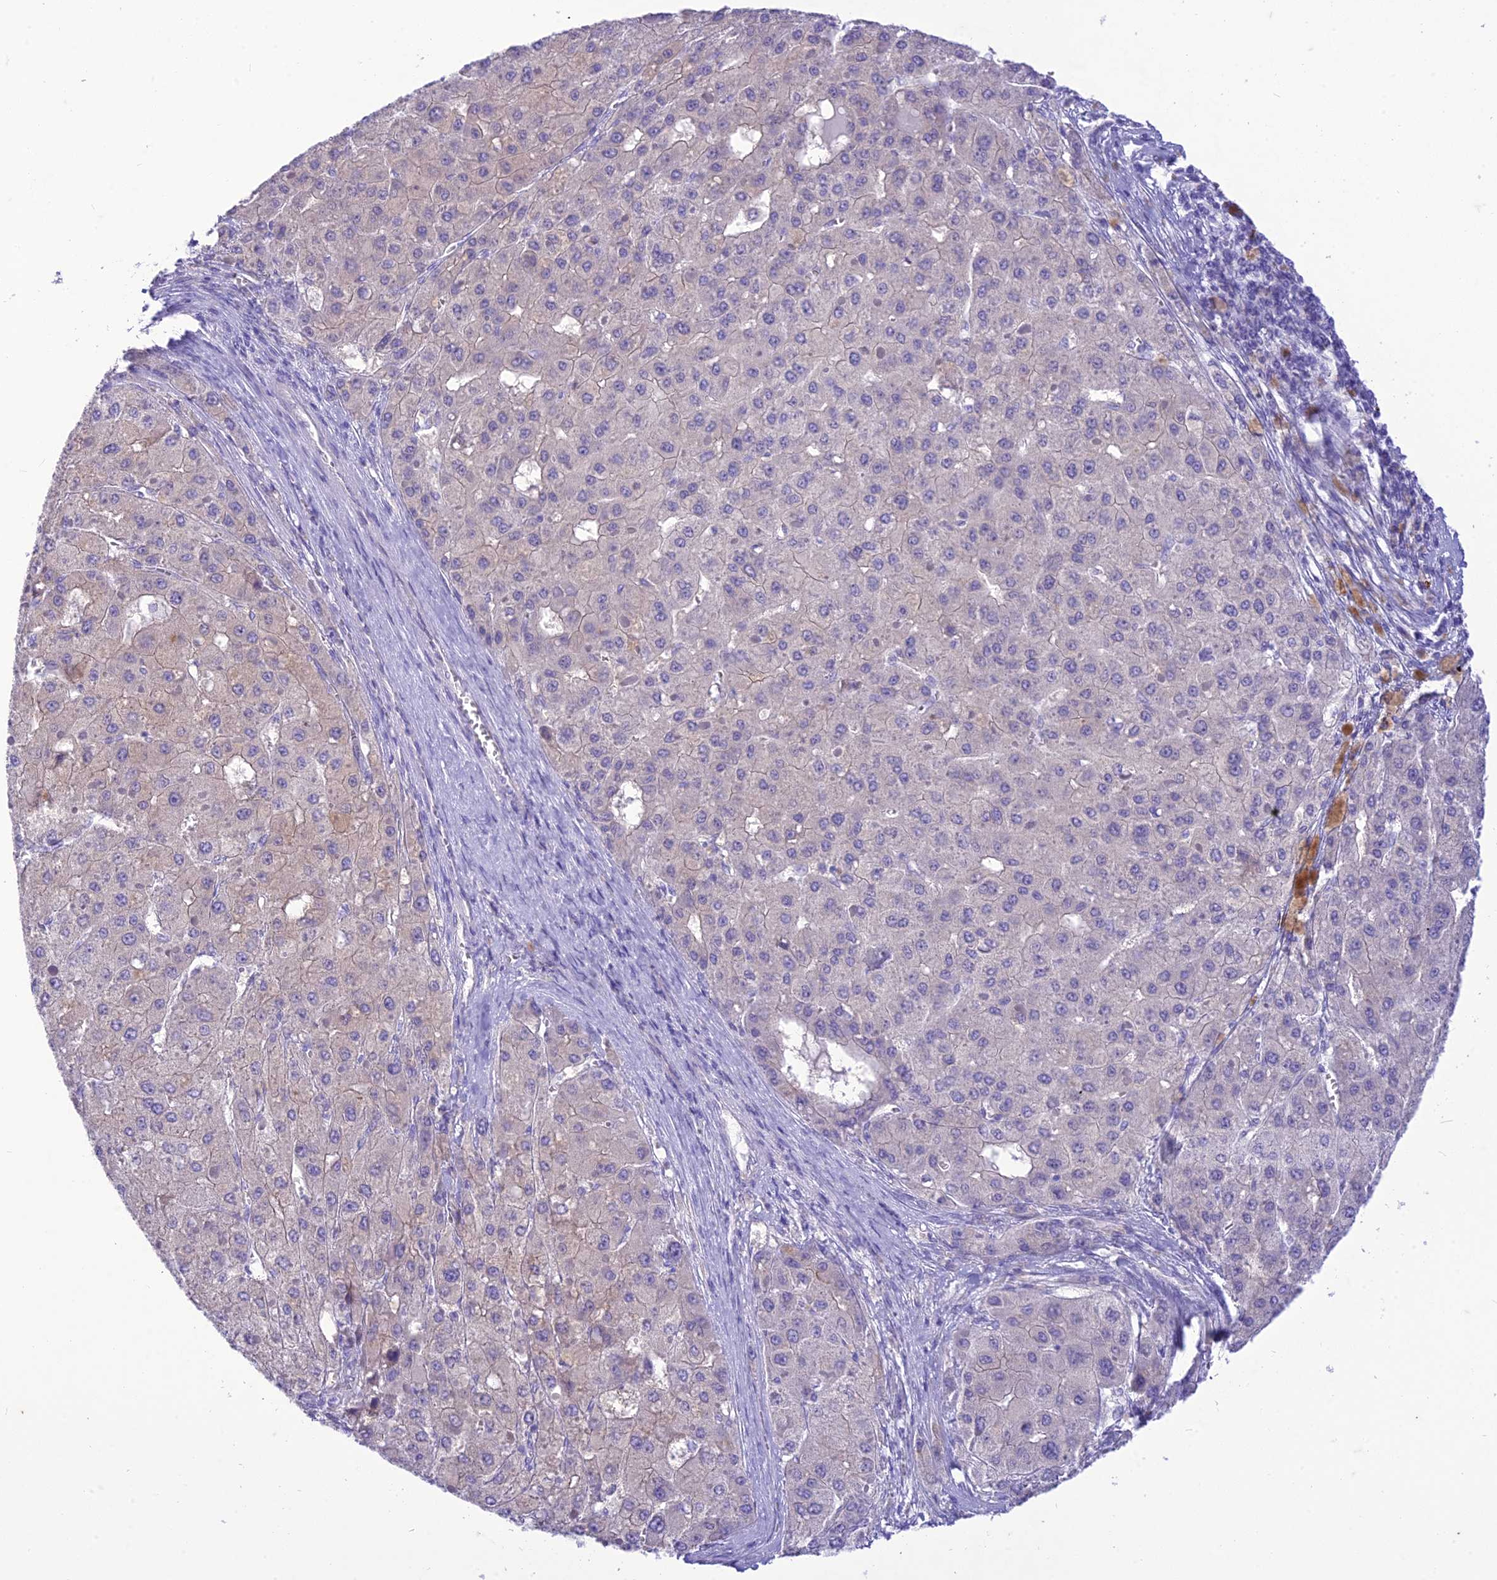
{"staining": {"intensity": "negative", "quantity": "none", "location": "none"}, "tissue": "liver cancer", "cell_type": "Tumor cells", "image_type": "cancer", "snomed": [{"axis": "morphology", "description": "Carcinoma, Hepatocellular, NOS"}, {"axis": "topography", "description": "Liver"}], "caption": "Tumor cells are negative for protein expression in human liver hepatocellular carcinoma.", "gene": "DHDH", "patient": {"sex": "female", "age": 73}}